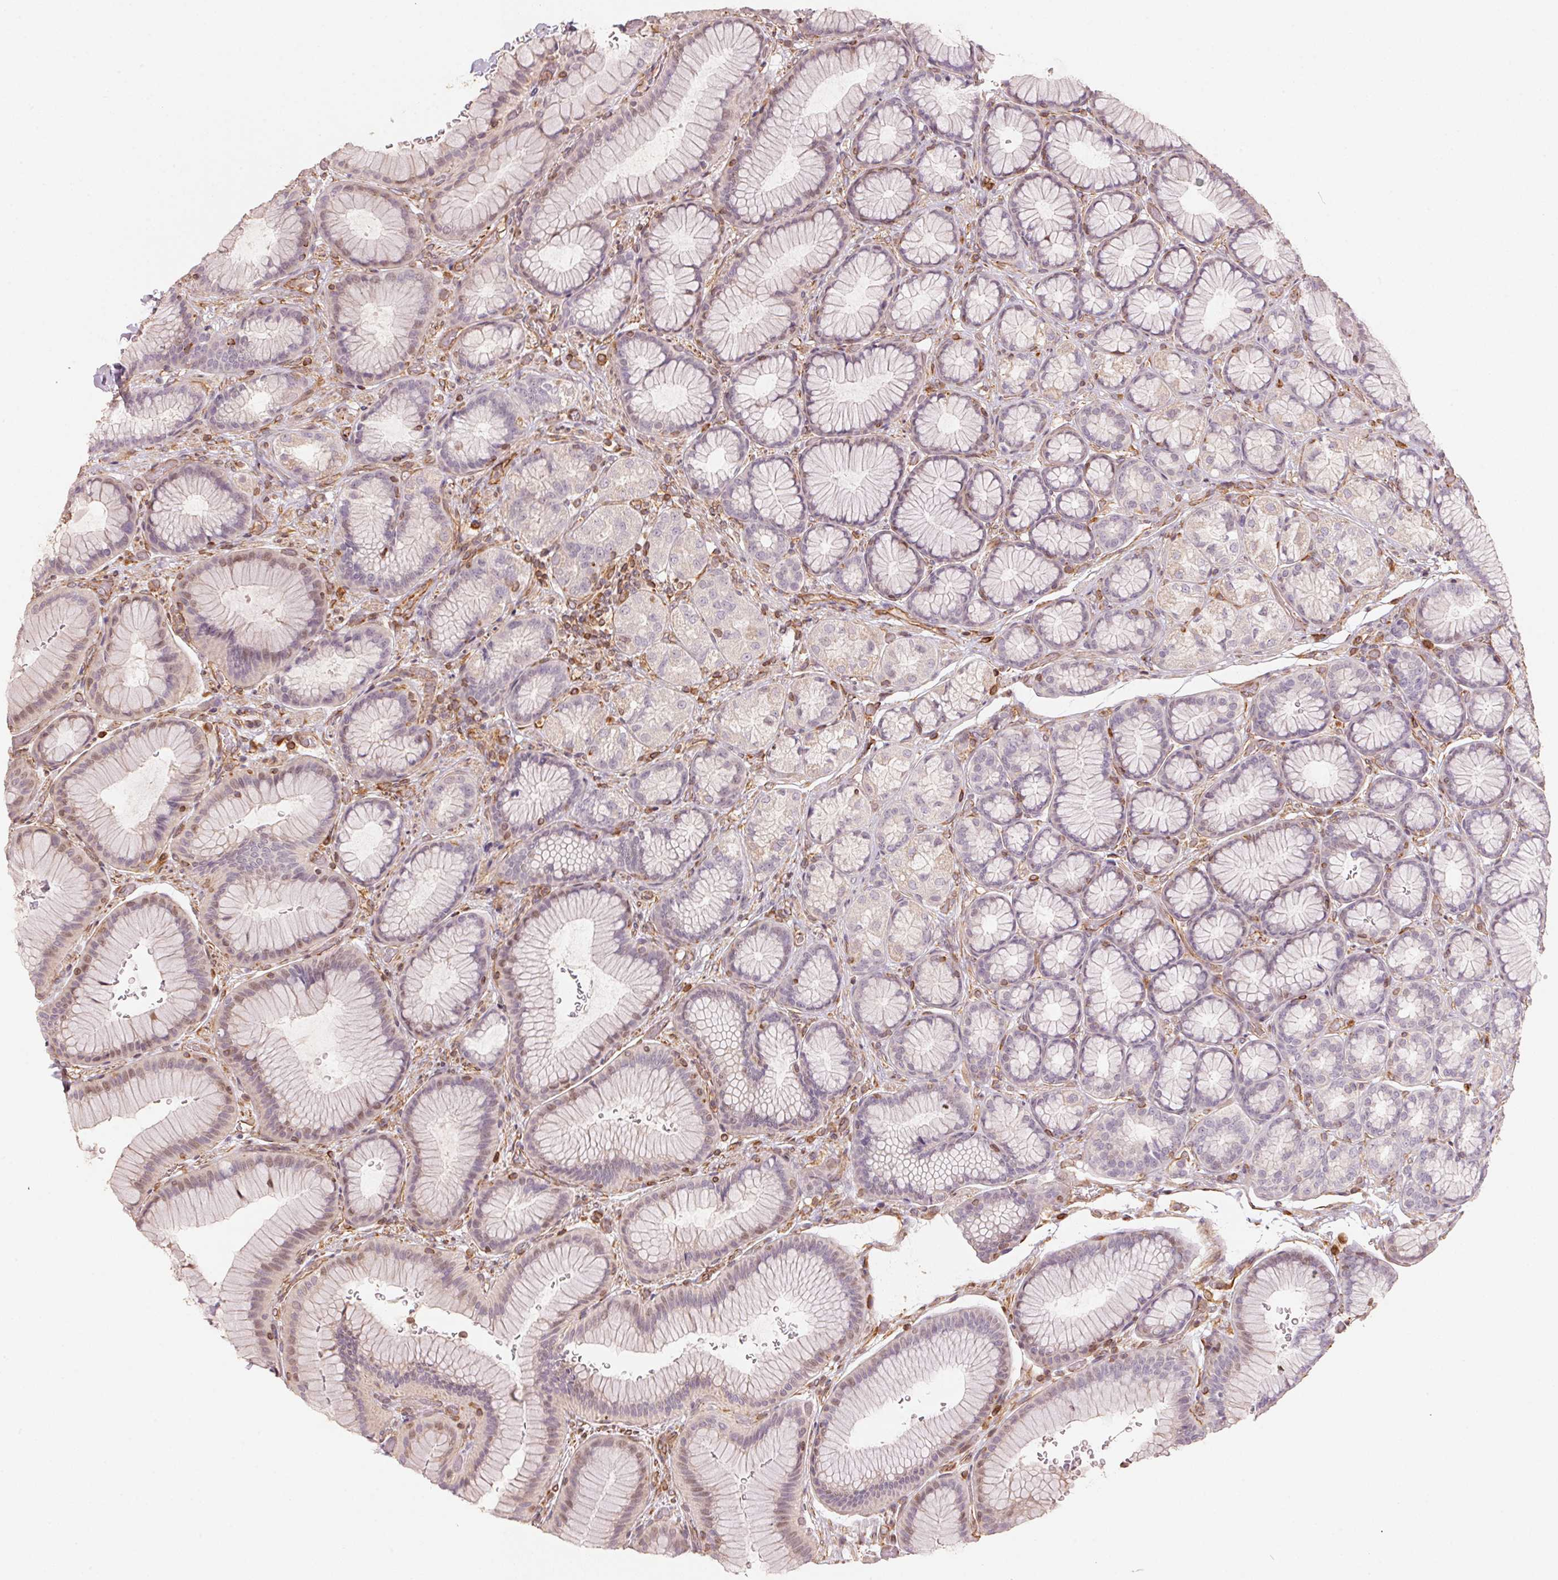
{"staining": {"intensity": "weak", "quantity": "<25%", "location": "nuclear"}, "tissue": "stomach", "cell_type": "Glandular cells", "image_type": "normal", "snomed": [{"axis": "morphology", "description": "Normal tissue, NOS"}, {"axis": "morphology", "description": "Adenocarcinoma, NOS"}, {"axis": "morphology", "description": "Adenocarcinoma, High grade"}, {"axis": "topography", "description": "Stomach, upper"}, {"axis": "topography", "description": "Stomach"}], "caption": "Immunohistochemistry (IHC) of unremarkable human stomach shows no expression in glandular cells.", "gene": "FOXR2", "patient": {"sex": "female", "age": 65}}